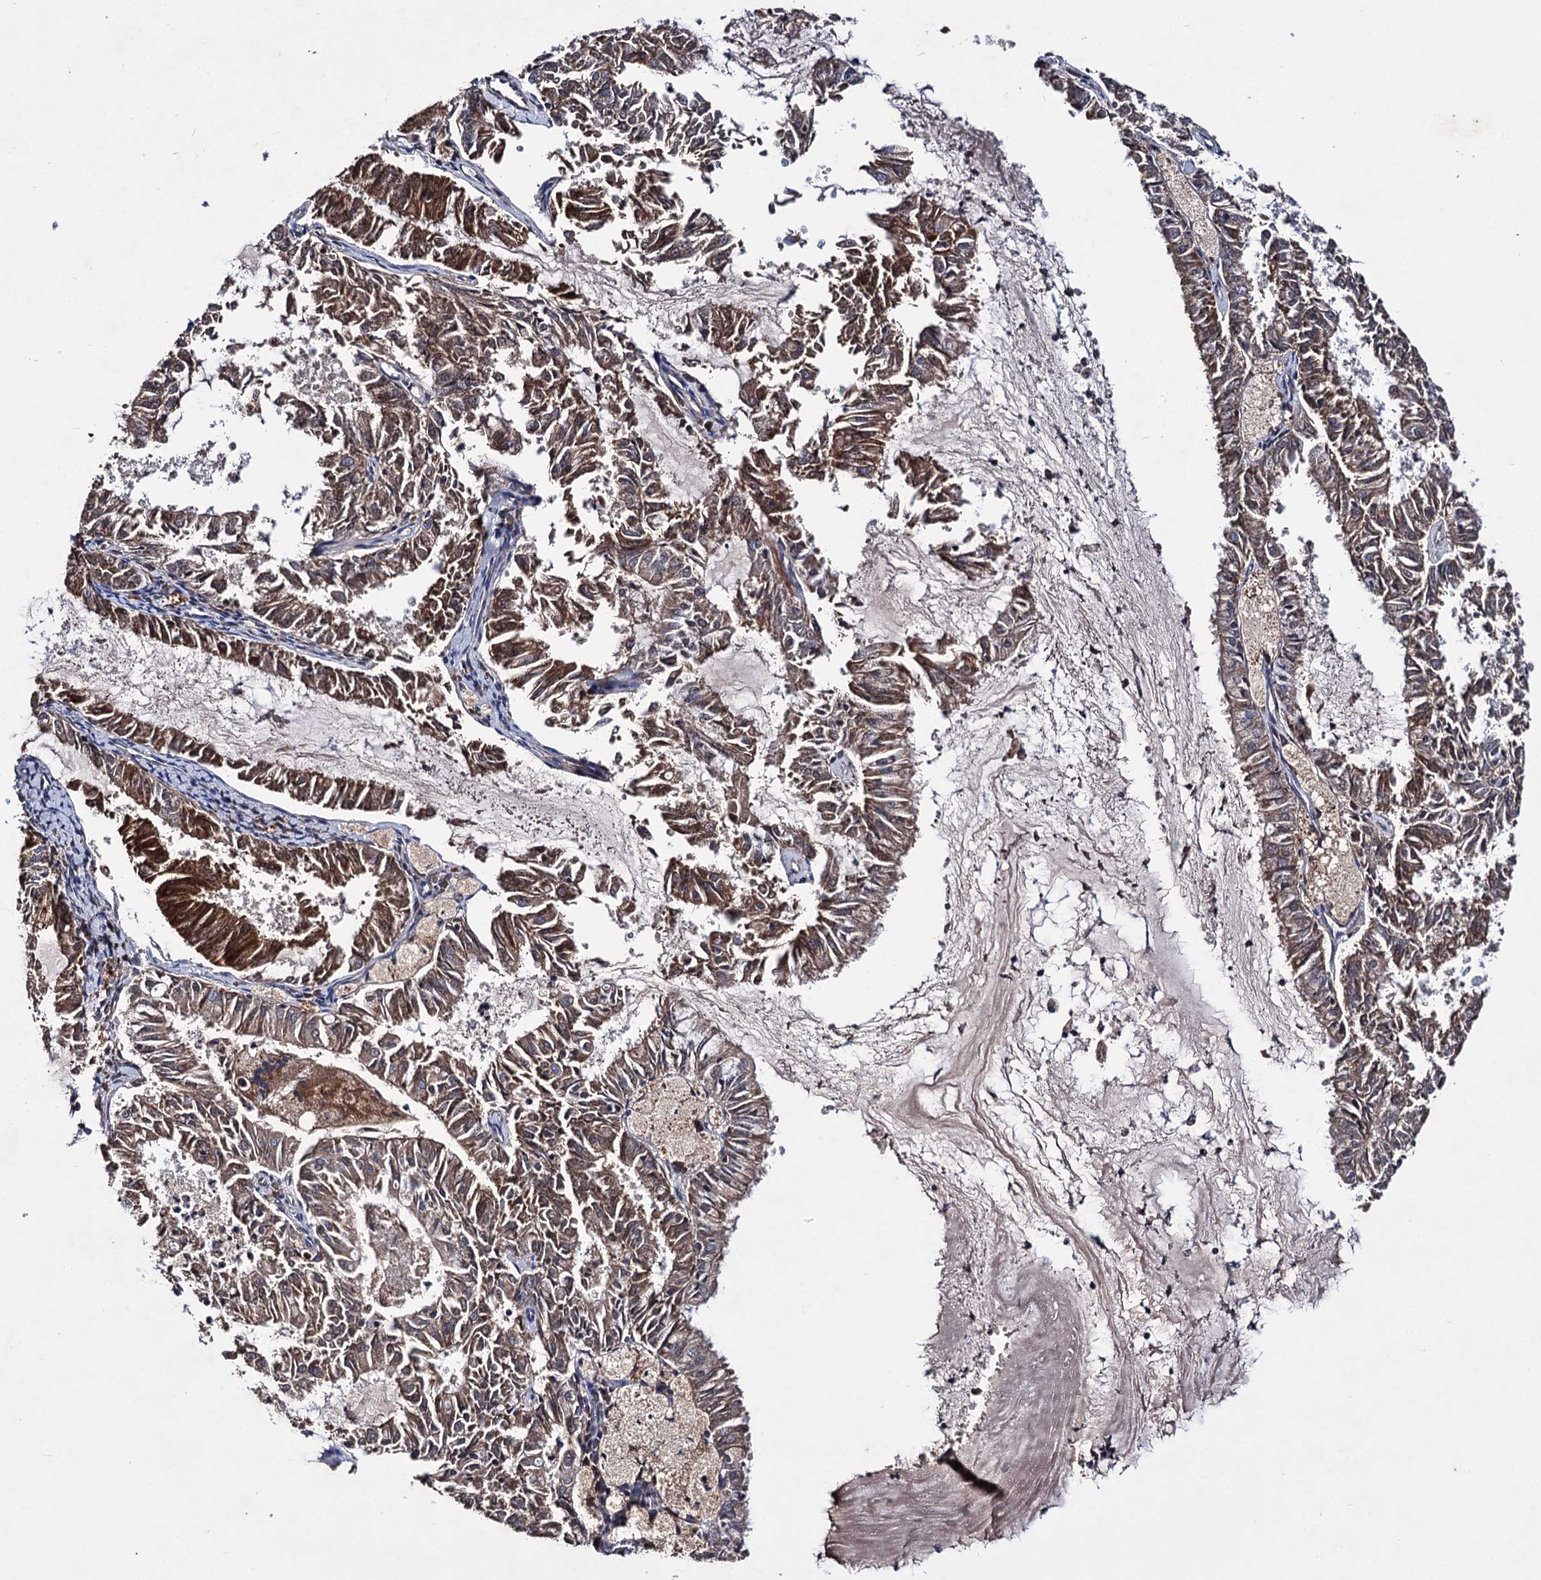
{"staining": {"intensity": "moderate", "quantity": "25%-75%", "location": "cytoplasmic/membranous"}, "tissue": "endometrial cancer", "cell_type": "Tumor cells", "image_type": "cancer", "snomed": [{"axis": "morphology", "description": "Adenocarcinoma, NOS"}, {"axis": "topography", "description": "Endometrium"}], "caption": "Endometrial adenocarcinoma stained with a brown dye demonstrates moderate cytoplasmic/membranous positive staining in about 25%-75% of tumor cells.", "gene": "CLPB", "patient": {"sex": "female", "age": 57}}